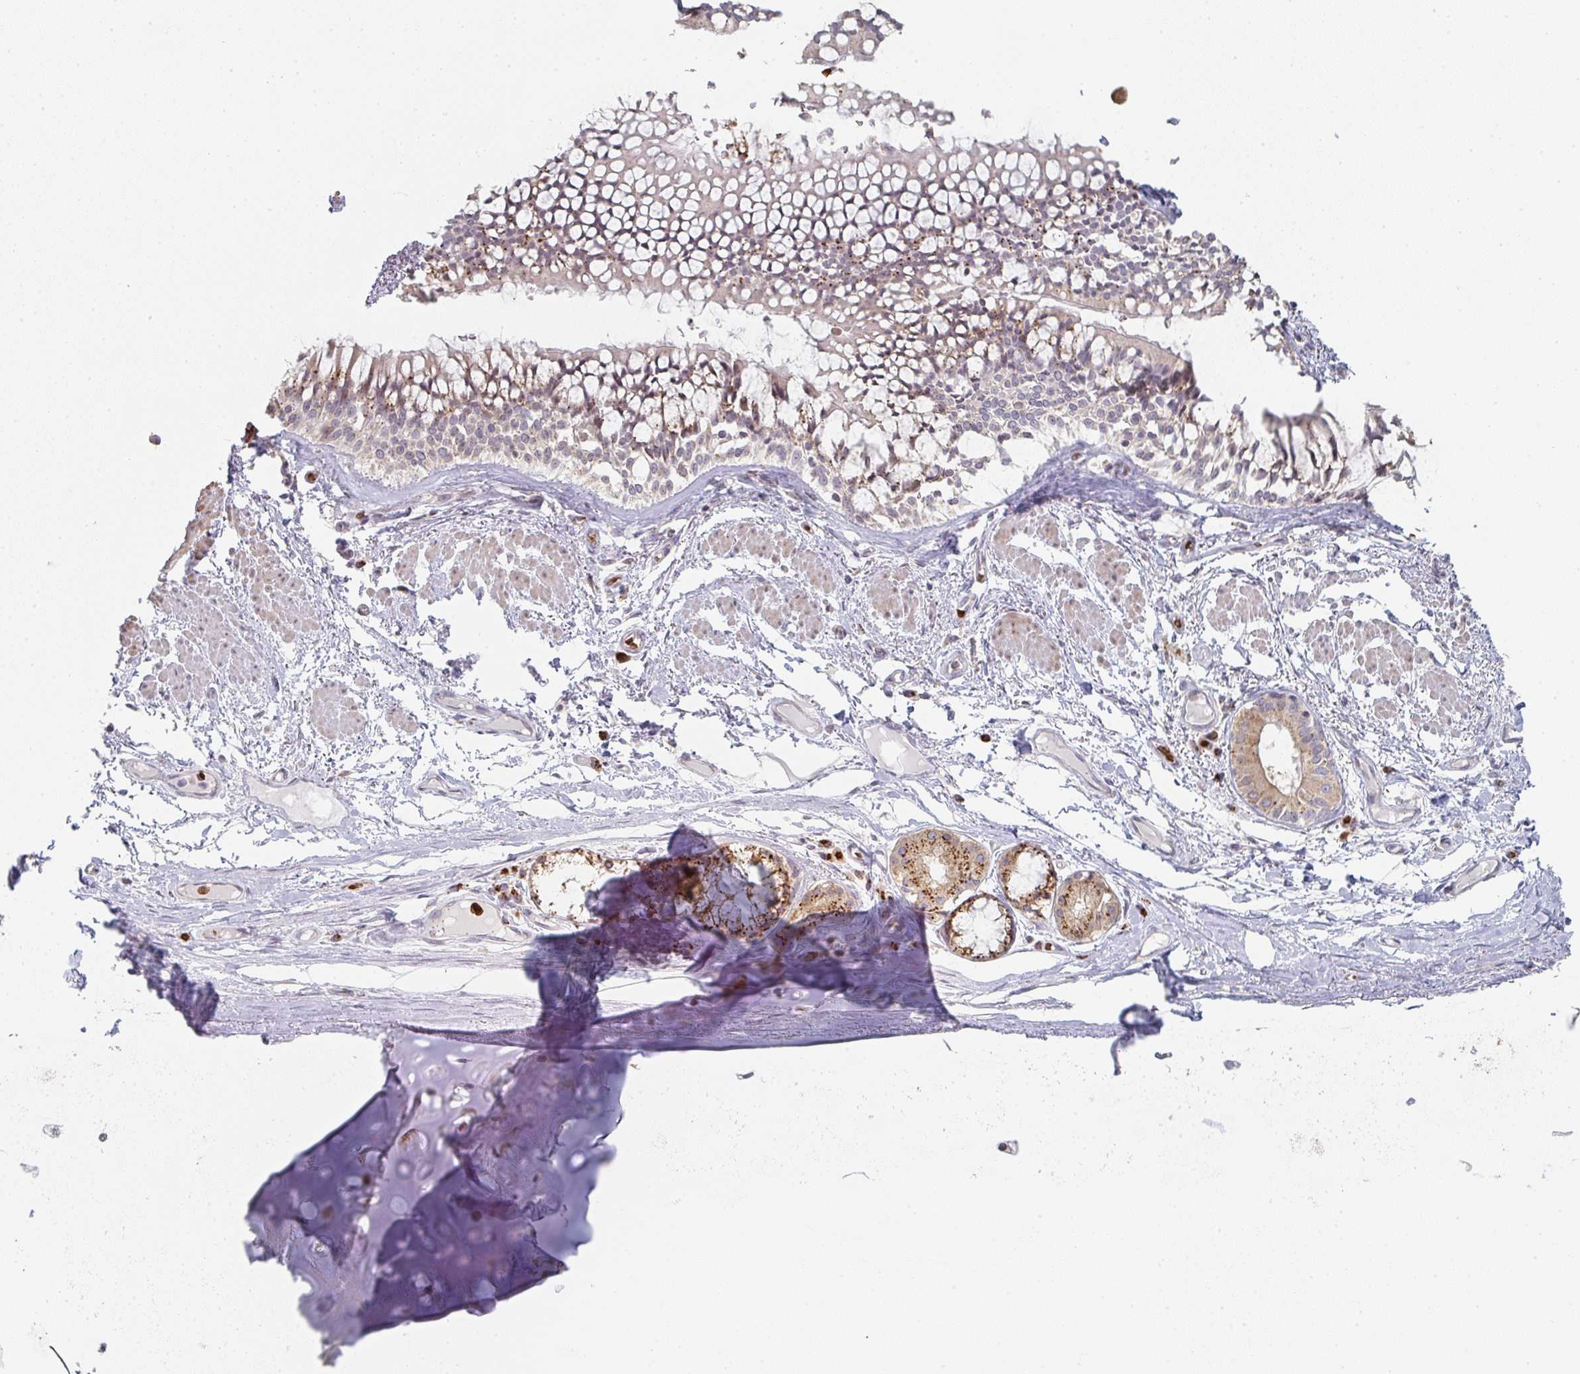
{"staining": {"intensity": "negative", "quantity": "none", "location": "none"}, "tissue": "adipose tissue", "cell_type": "Adipocytes", "image_type": "normal", "snomed": [{"axis": "morphology", "description": "Normal tissue, NOS"}, {"axis": "topography", "description": "Cartilage tissue"}, {"axis": "topography", "description": "Bronchus"}], "caption": "Immunohistochemical staining of benign adipose tissue displays no significant expression in adipocytes. (DAB immunohistochemistry (IHC) visualized using brightfield microscopy, high magnification).", "gene": "ZNF526", "patient": {"sex": "male", "age": 64}}